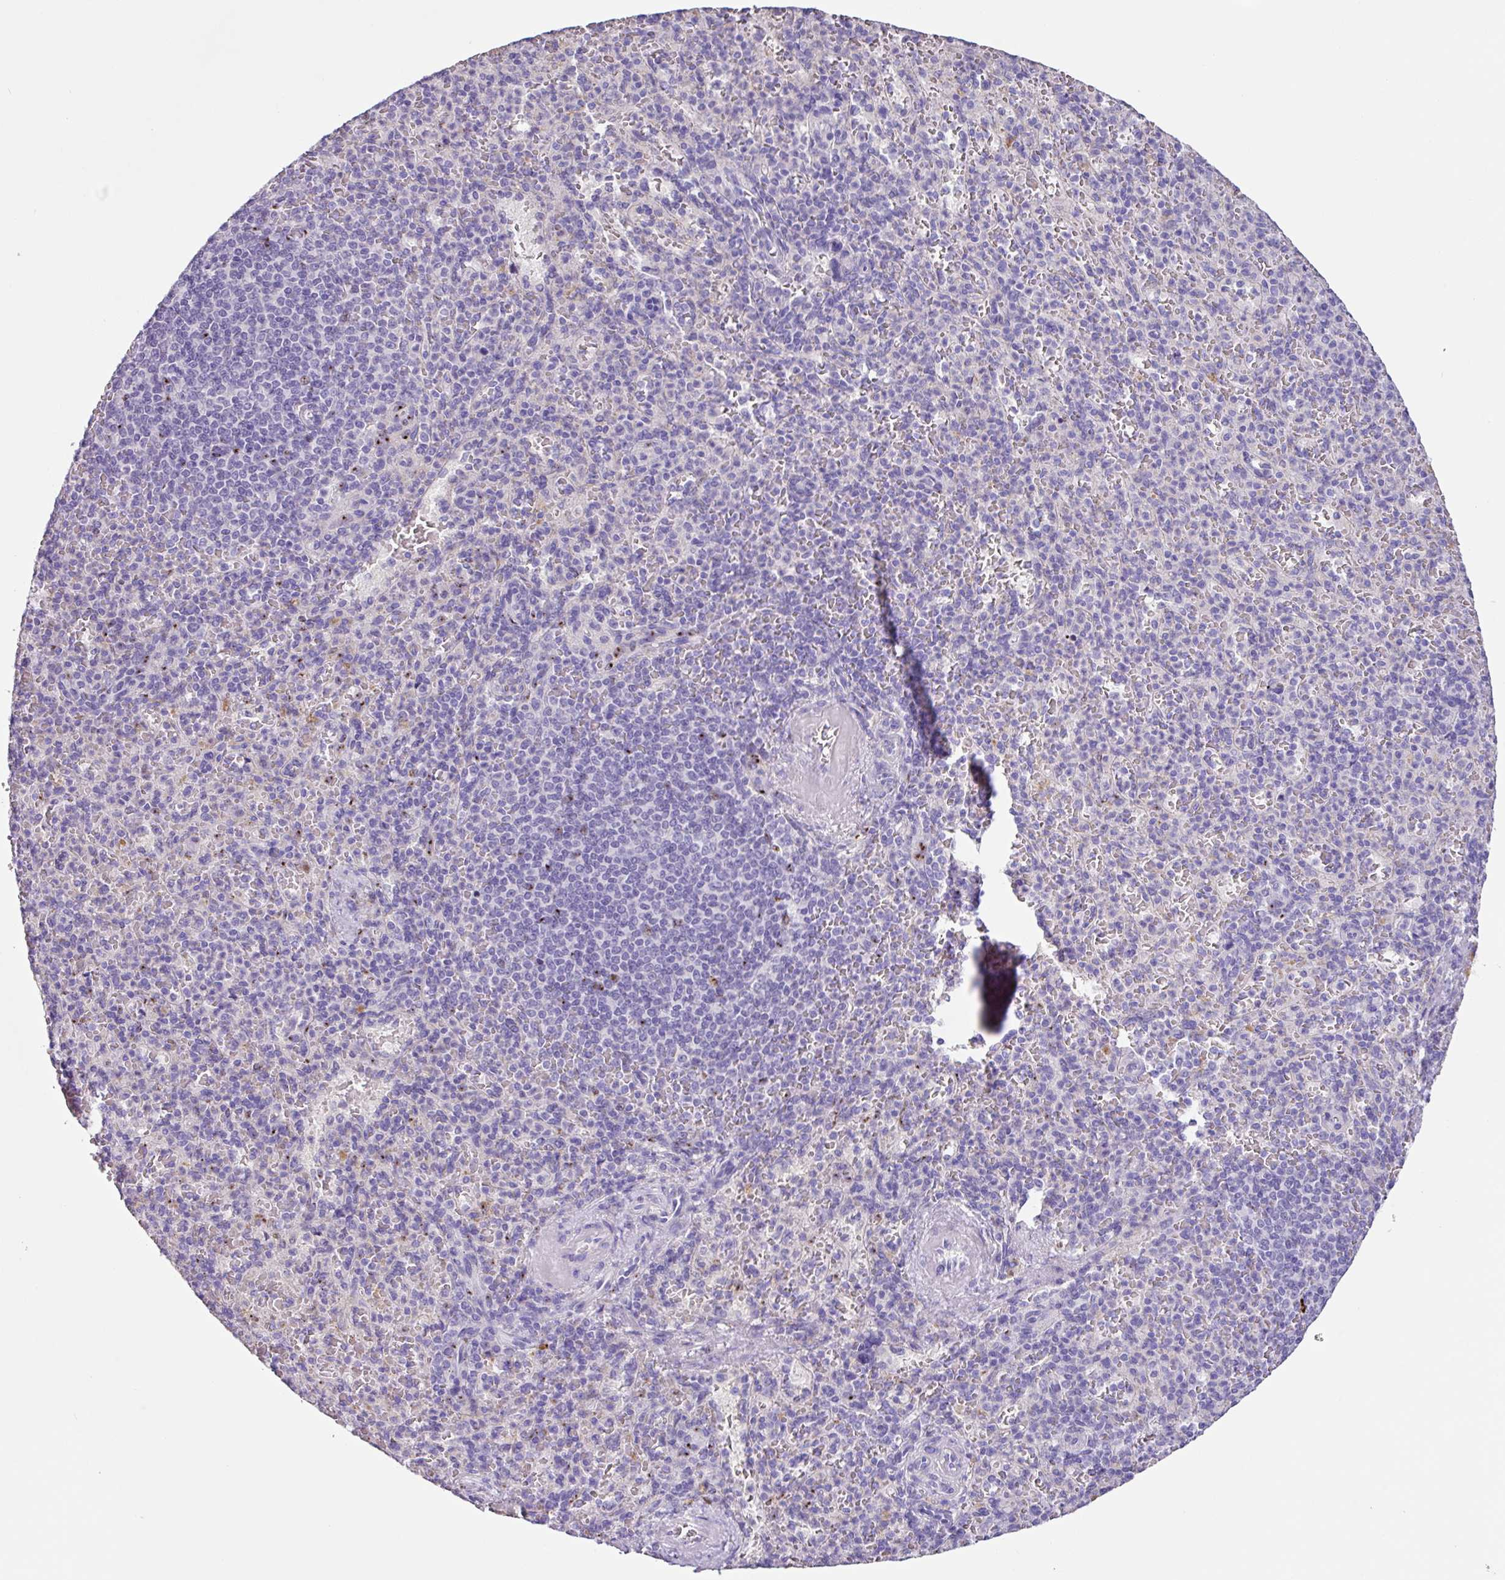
{"staining": {"intensity": "negative", "quantity": "none", "location": "none"}, "tissue": "spleen", "cell_type": "Cells in red pulp", "image_type": "normal", "snomed": [{"axis": "morphology", "description": "Normal tissue, NOS"}, {"axis": "topography", "description": "Spleen"}], "caption": "IHC photomicrograph of benign human spleen stained for a protein (brown), which reveals no positivity in cells in red pulp. (Brightfield microscopy of DAB IHC at high magnification).", "gene": "ZG16", "patient": {"sex": "female", "age": 74}}